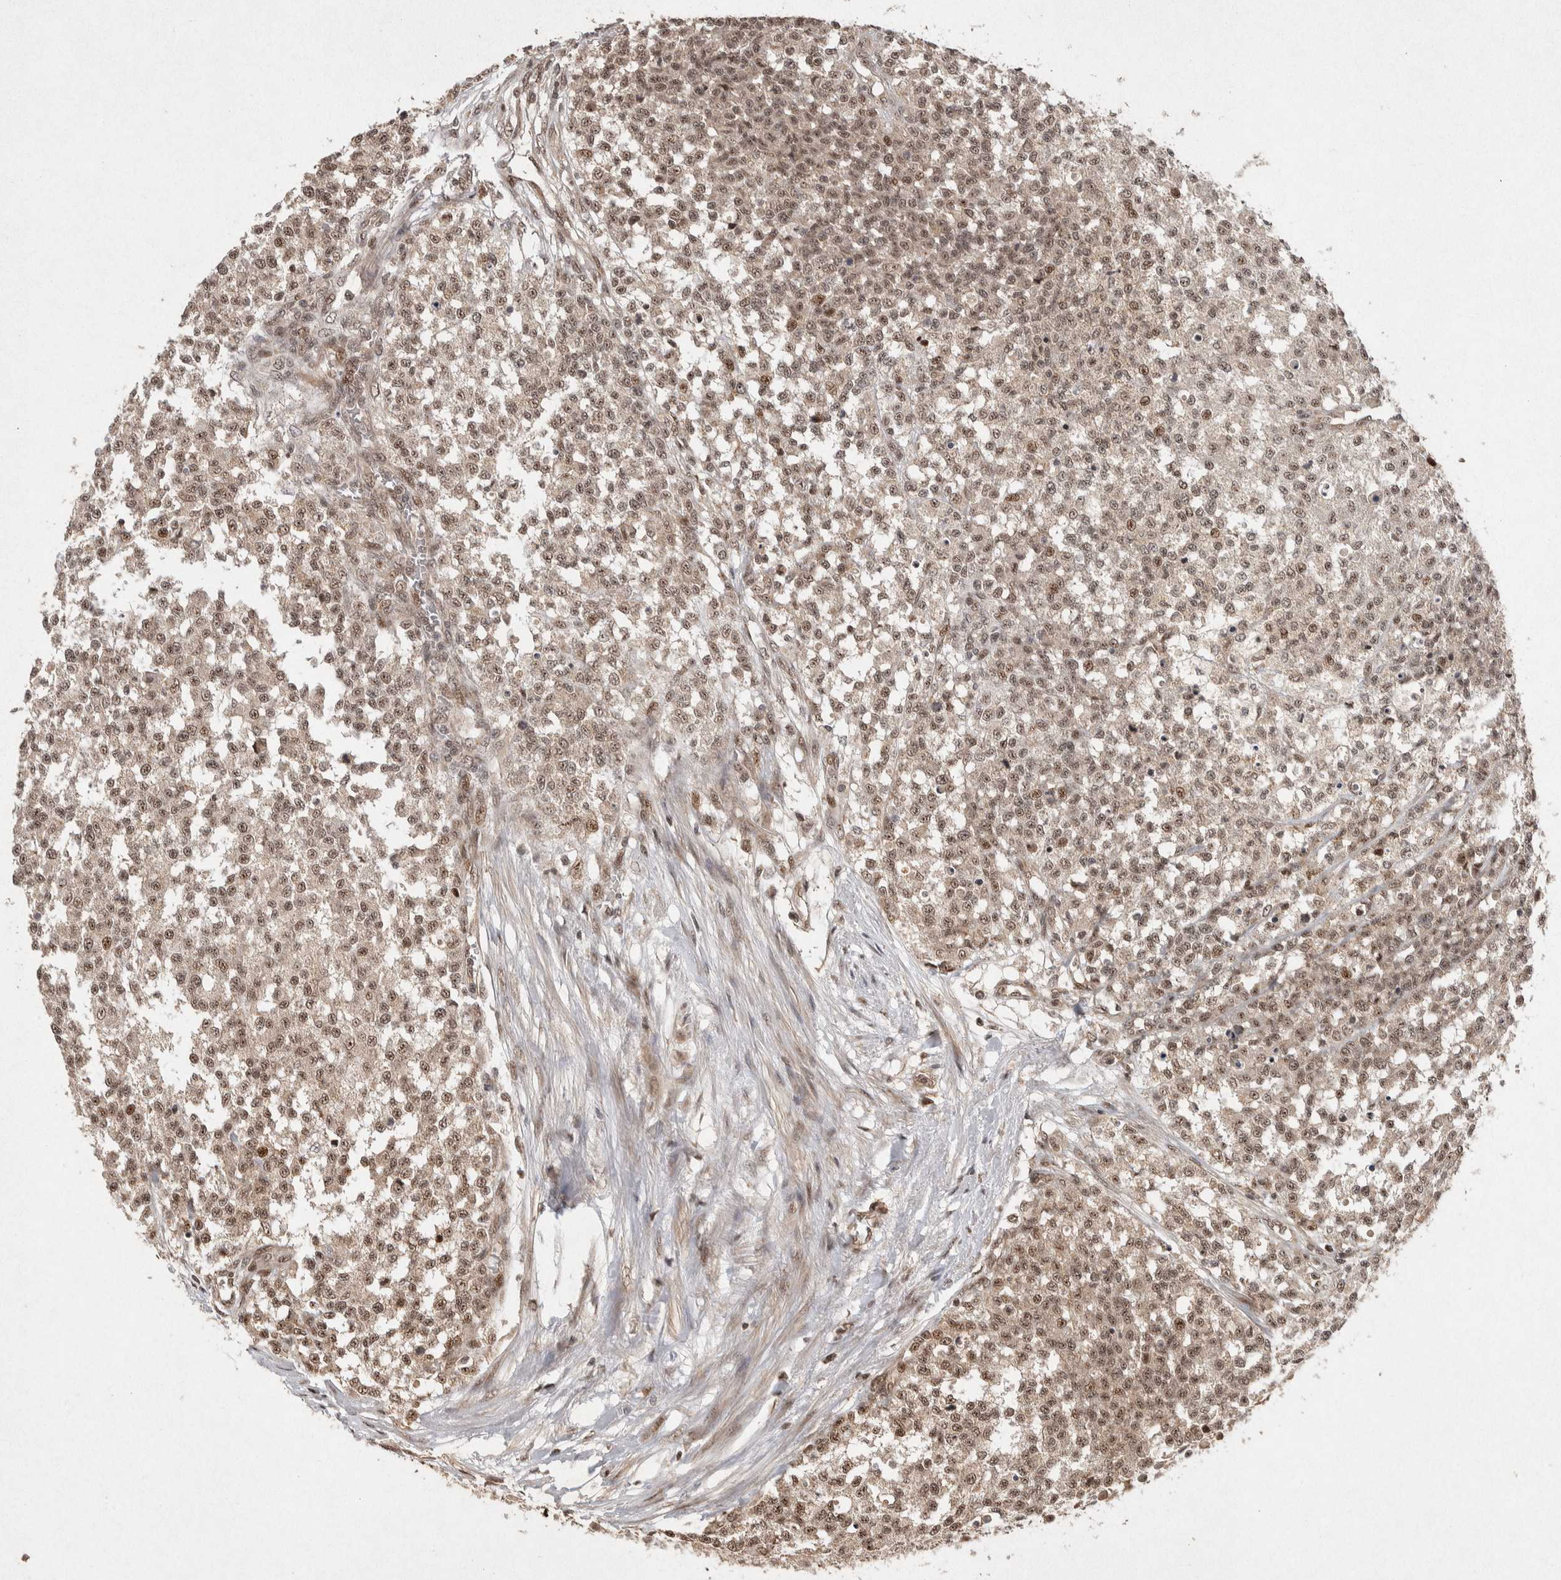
{"staining": {"intensity": "weak", "quantity": ">75%", "location": "nuclear"}, "tissue": "testis cancer", "cell_type": "Tumor cells", "image_type": "cancer", "snomed": [{"axis": "morphology", "description": "Seminoma, NOS"}, {"axis": "topography", "description": "Testis"}], "caption": "Testis cancer stained with DAB immunohistochemistry shows low levels of weak nuclear staining in approximately >75% of tumor cells.", "gene": "TOR1B", "patient": {"sex": "male", "age": 59}}